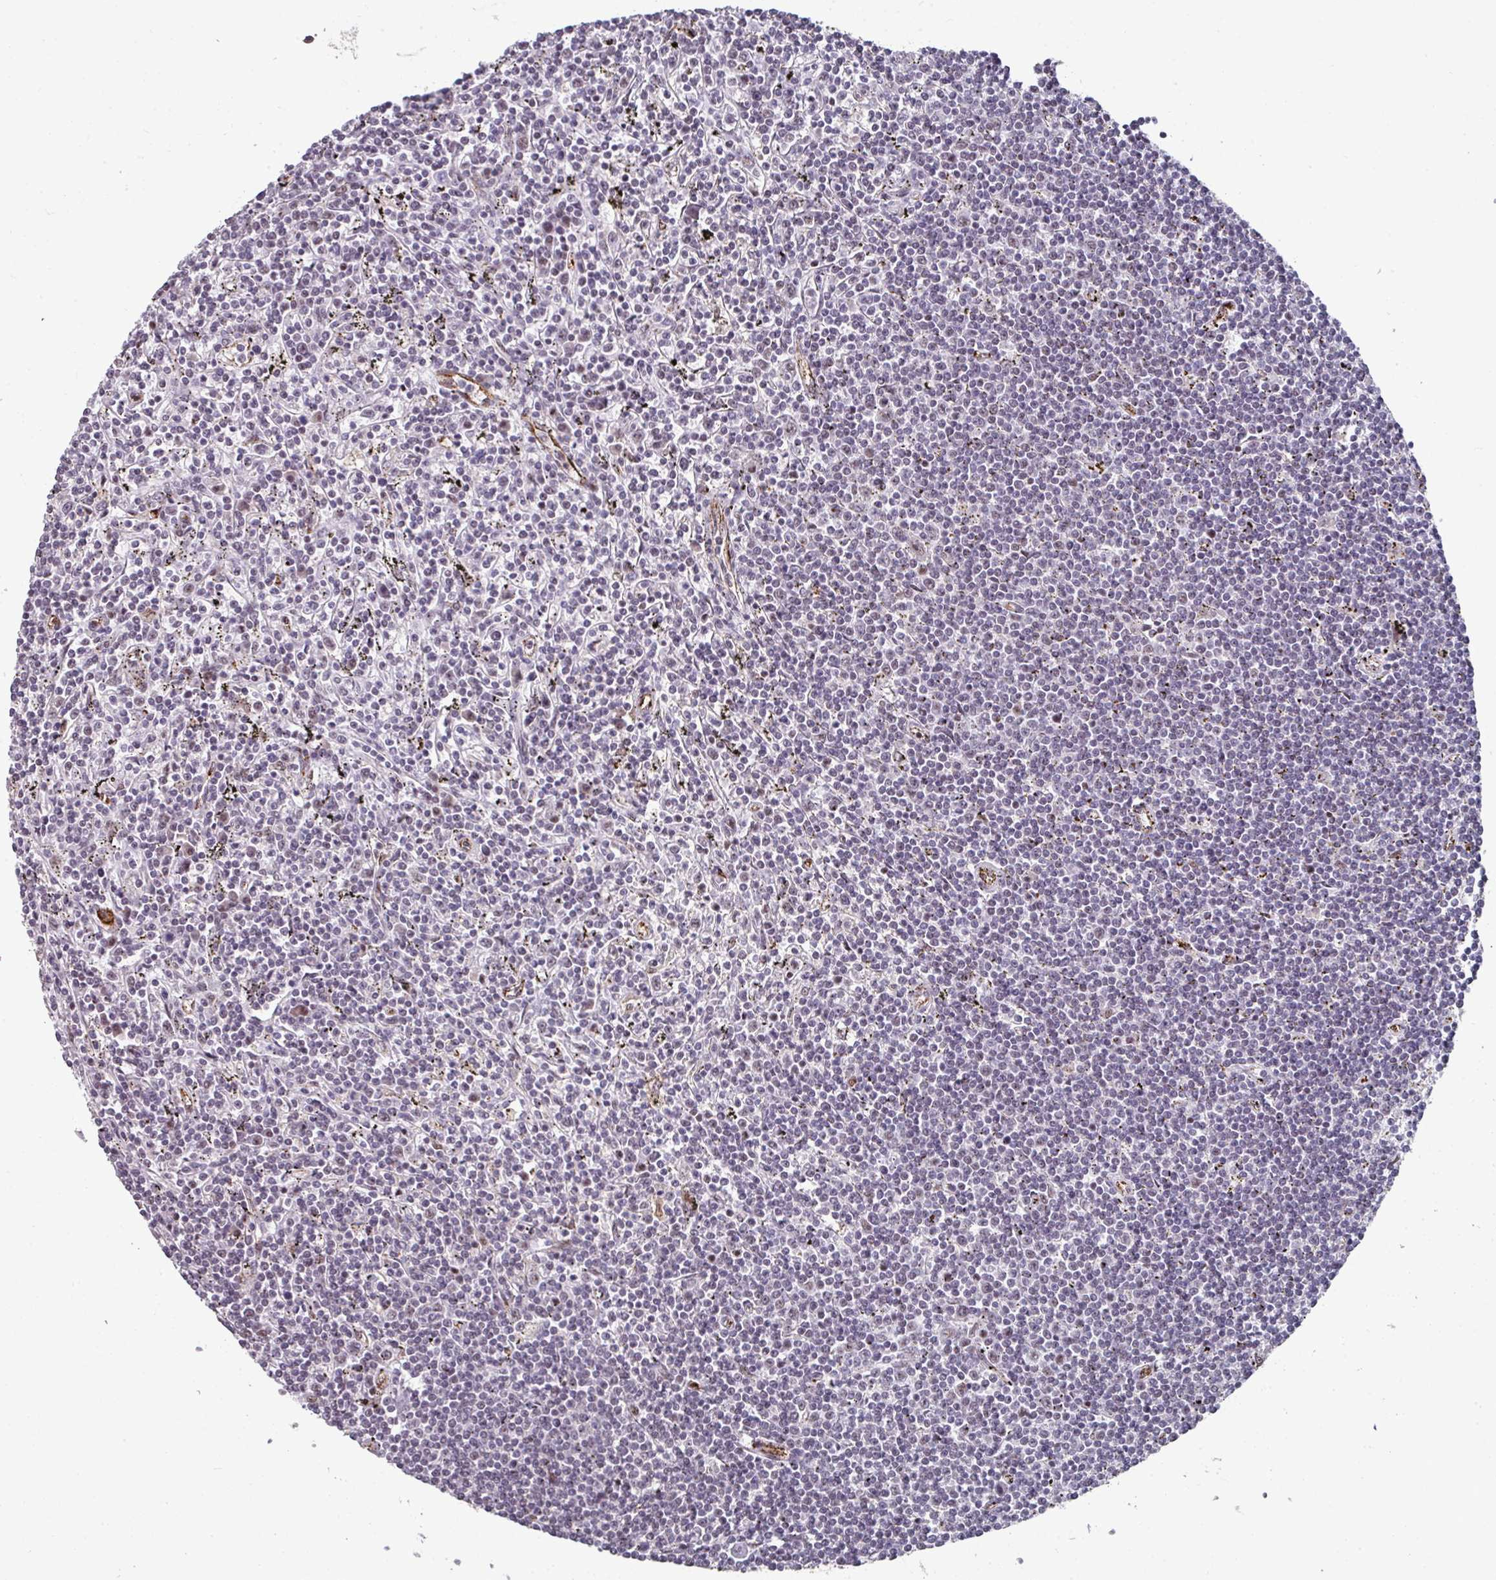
{"staining": {"intensity": "weak", "quantity": "<25%", "location": "nuclear"}, "tissue": "lymphoma", "cell_type": "Tumor cells", "image_type": "cancer", "snomed": [{"axis": "morphology", "description": "Malignant lymphoma, non-Hodgkin's type, Low grade"}, {"axis": "topography", "description": "Spleen"}], "caption": "Immunohistochemical staining of lymphoma exhibits no significant staining in tumor cells.", "gene": "SIDT2", "patient": {"sex": "male", "age": 76}}